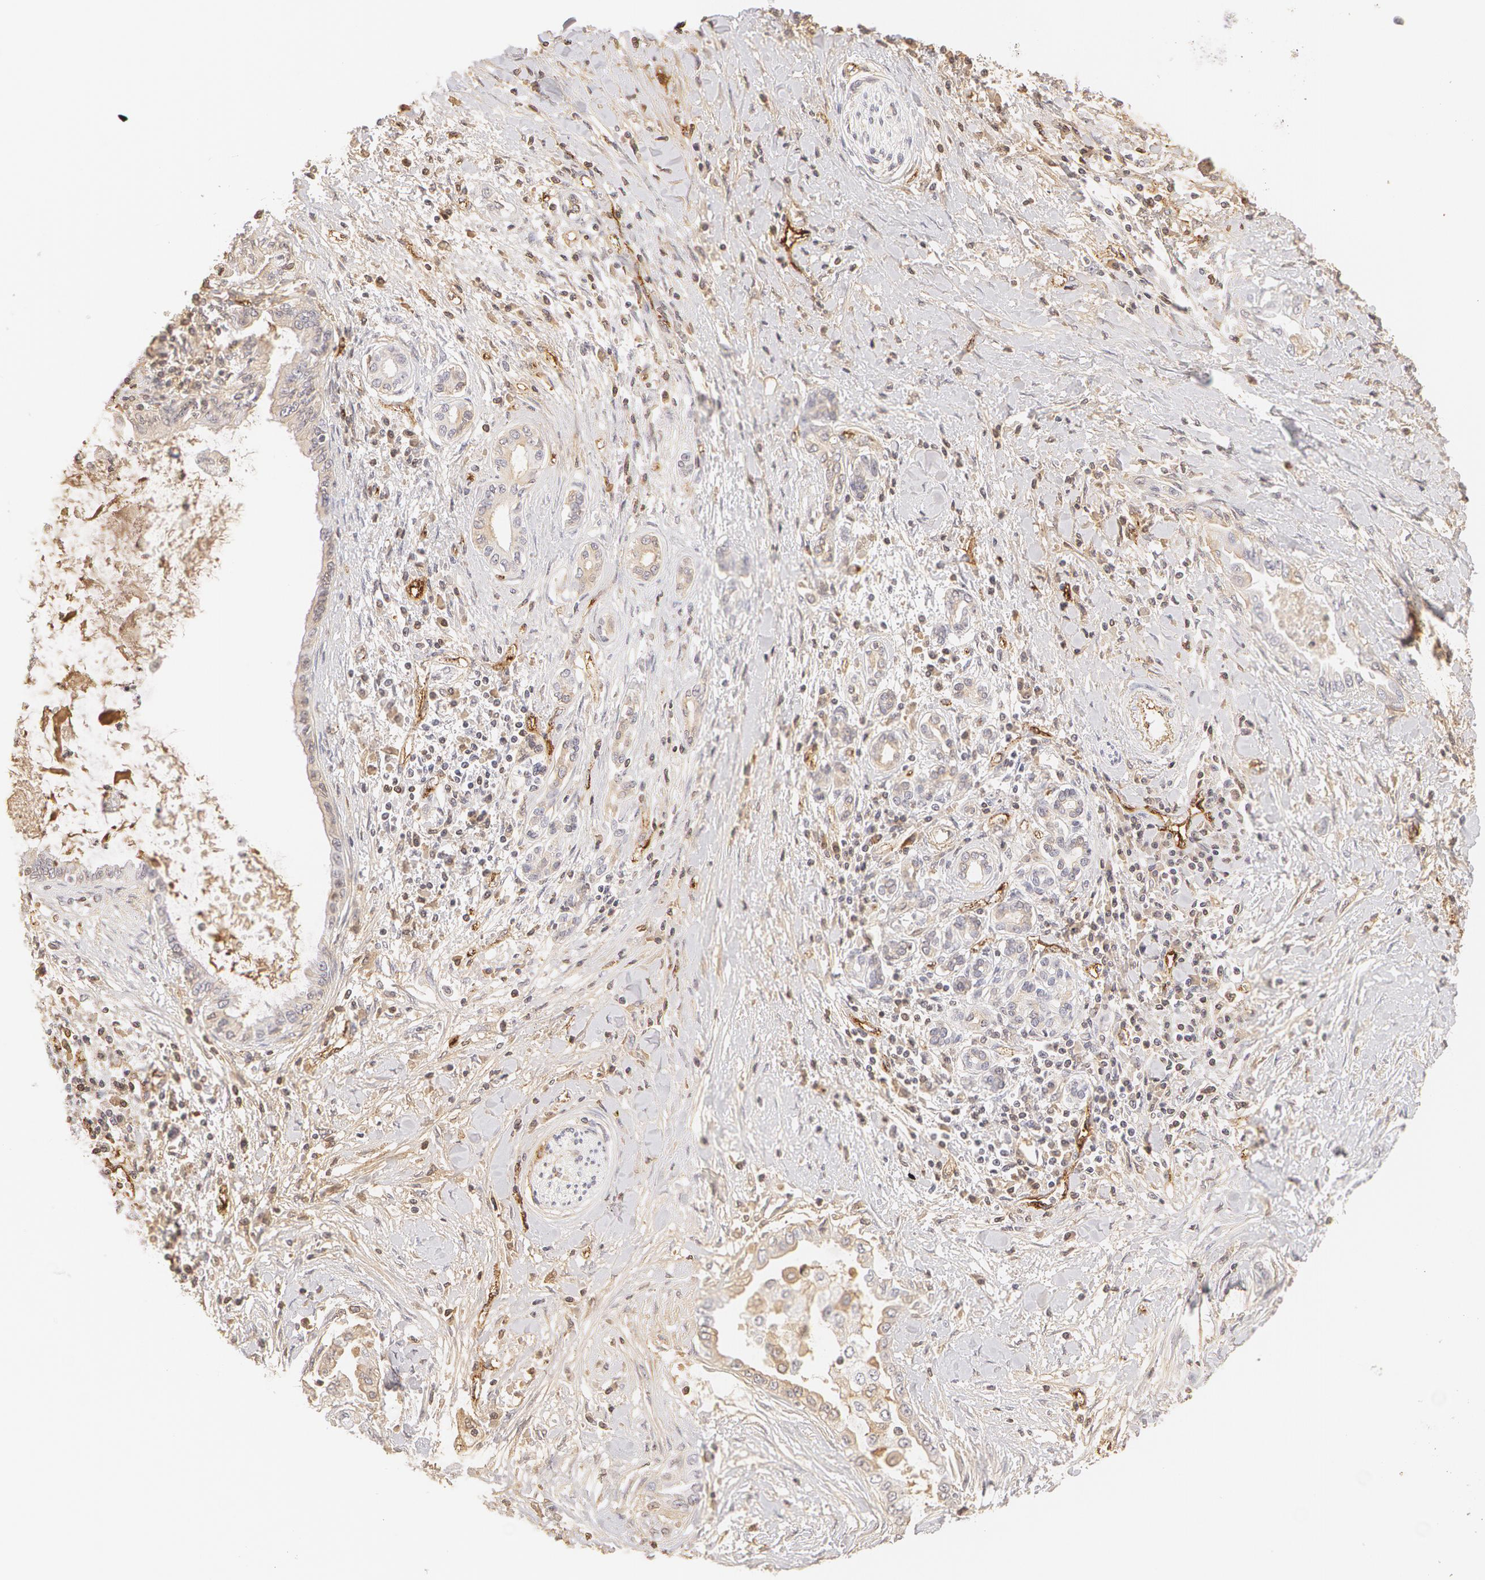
{"staining": {"intensity": "negative", "quantity": "none", "location": "none"}, "tissue": "pancreatic cancer", "cell_type": "Tumor cells", "image_type": "cancer", "snomed": [{"axis": "morphology", "description": "Adenocarcinoma, NOS"}, {"axis": "topography", "description": "Pancreas"}], "caption": "Pancreatic cancer (adenocarcinoma) was stained to show a protein in brown. There is no significant positivity in tumor cells.", "gene": "VWF", "patient": {"sex": "female", "age": 64}}